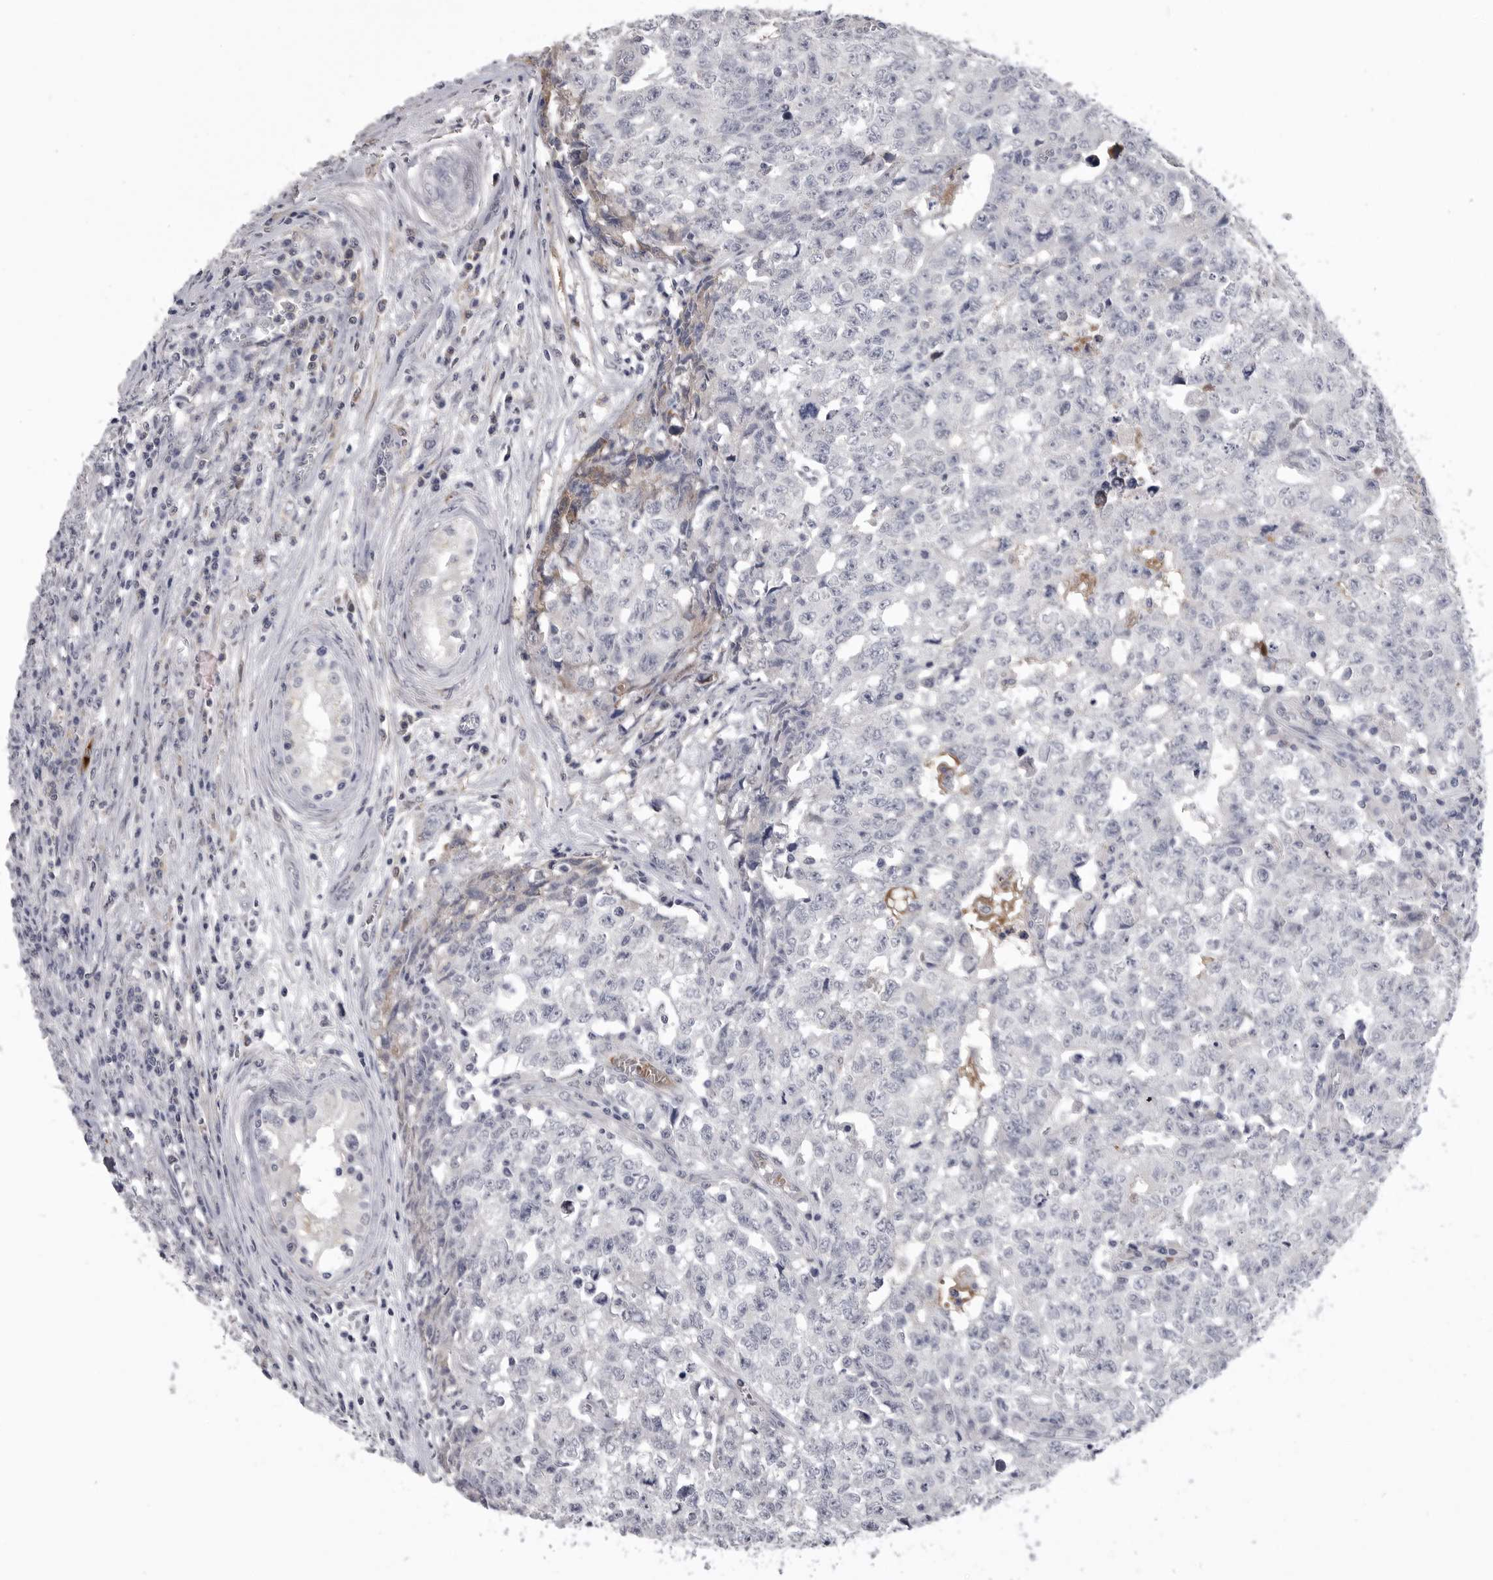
{"staining": {"intensity": "negative", "quantity": "none", "location": "none"}, "tissue": "testis cancer", "cell_type": "Tumor cells", "image_type": "cancer", "snomed": [{"axis": "morphology", "description": "Carcinoma, Embryonal, NOS"}, {"axis": "topography", "description": "Testis"}], "caption": "A histopathology image of human testis cancer is negative for staining in tumor cells.", "gene": "SERPING1", "patient": {"sex": "male", "age": 28}}